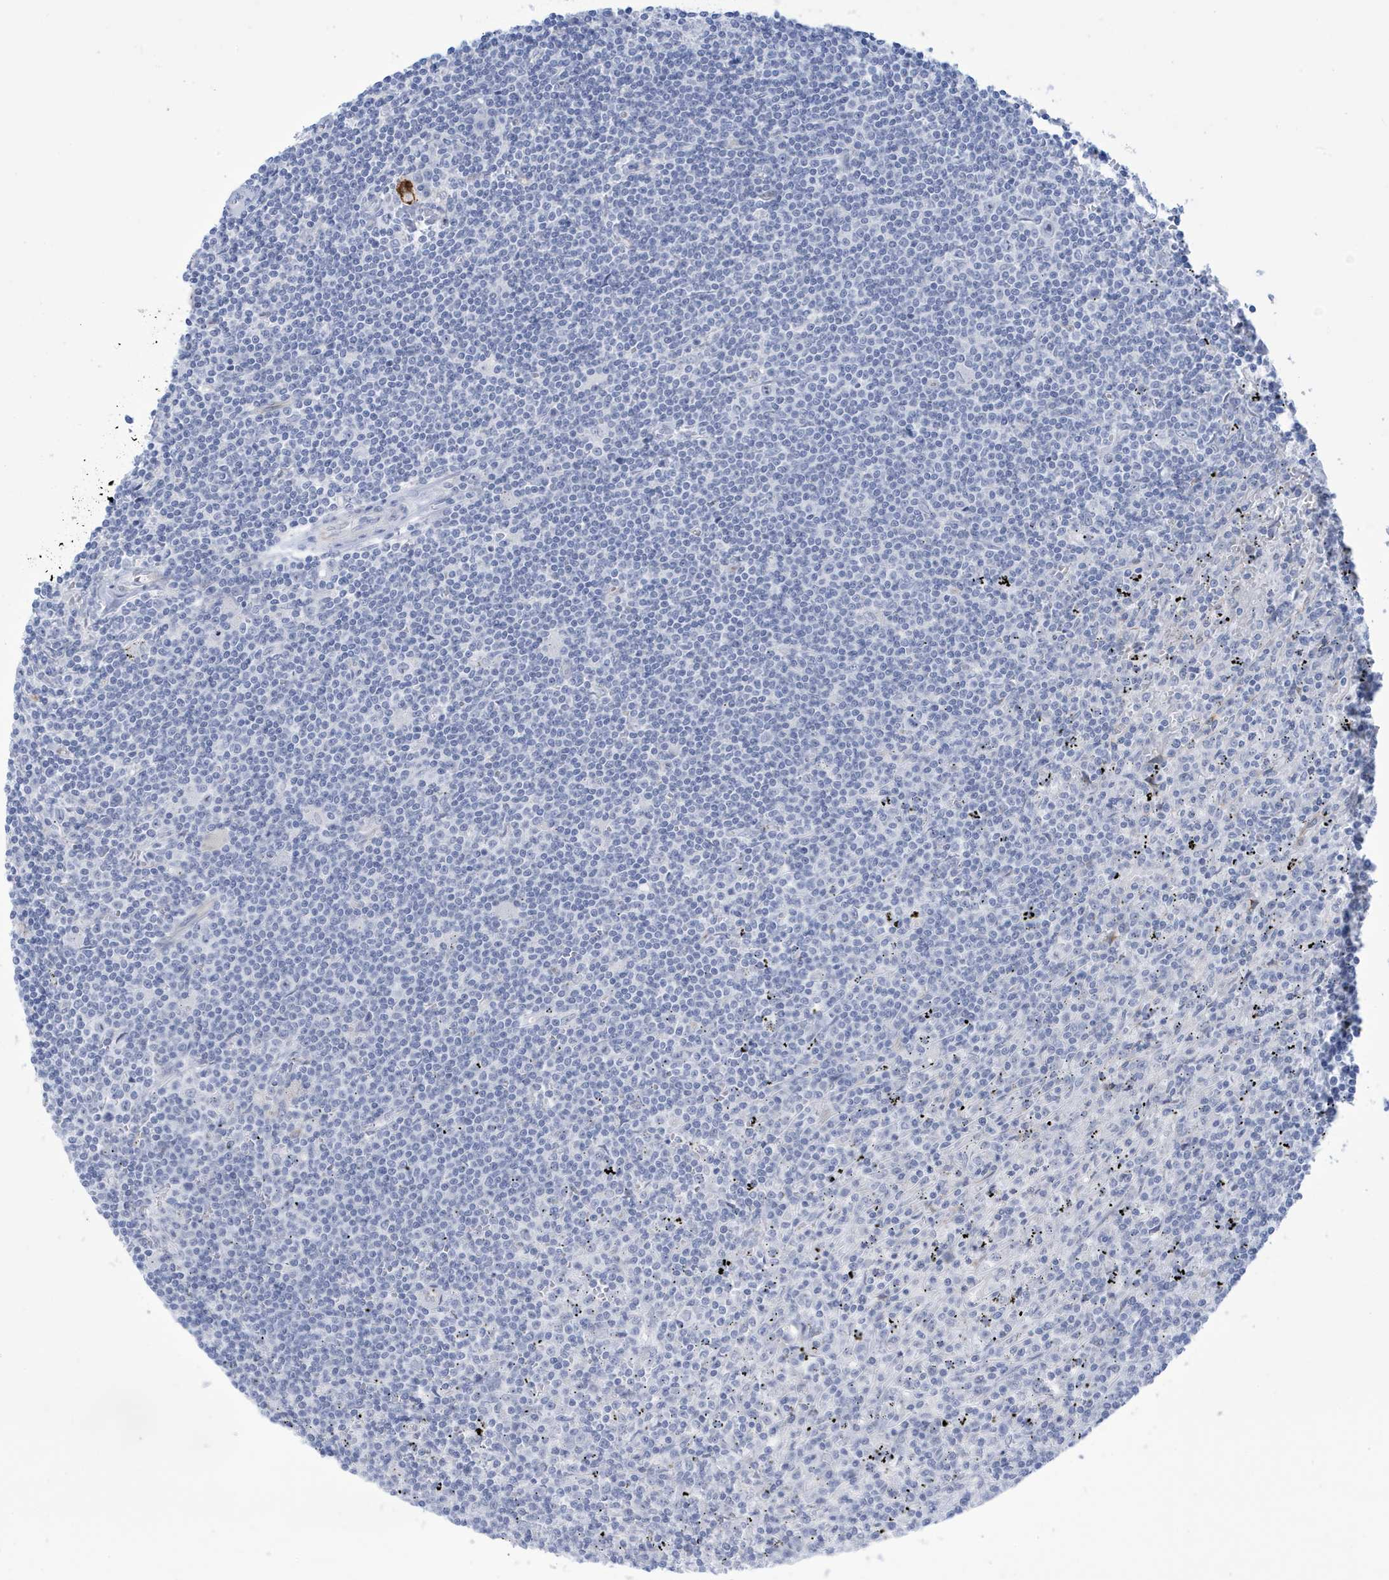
{"staining": {"intensity": "negative", "quantity": "none", "location": "none"}, "tissue": "lymphoma", "cell_type": "Tumor cells", "image_type": "cancer", "snomed": [{"axis": "morphology", "description": "Malignant lymphoma, non-Hodgkin's type, Low grade"}, {"axis": "topography", "description": "Spleen"}], "caption": "IHC photomicrograph of lymphoma stained for a protein (brown), which displays no expression in tumor cells.", "gene": "SEMA3F", "patient": {"sex": "male", "age": 76}}